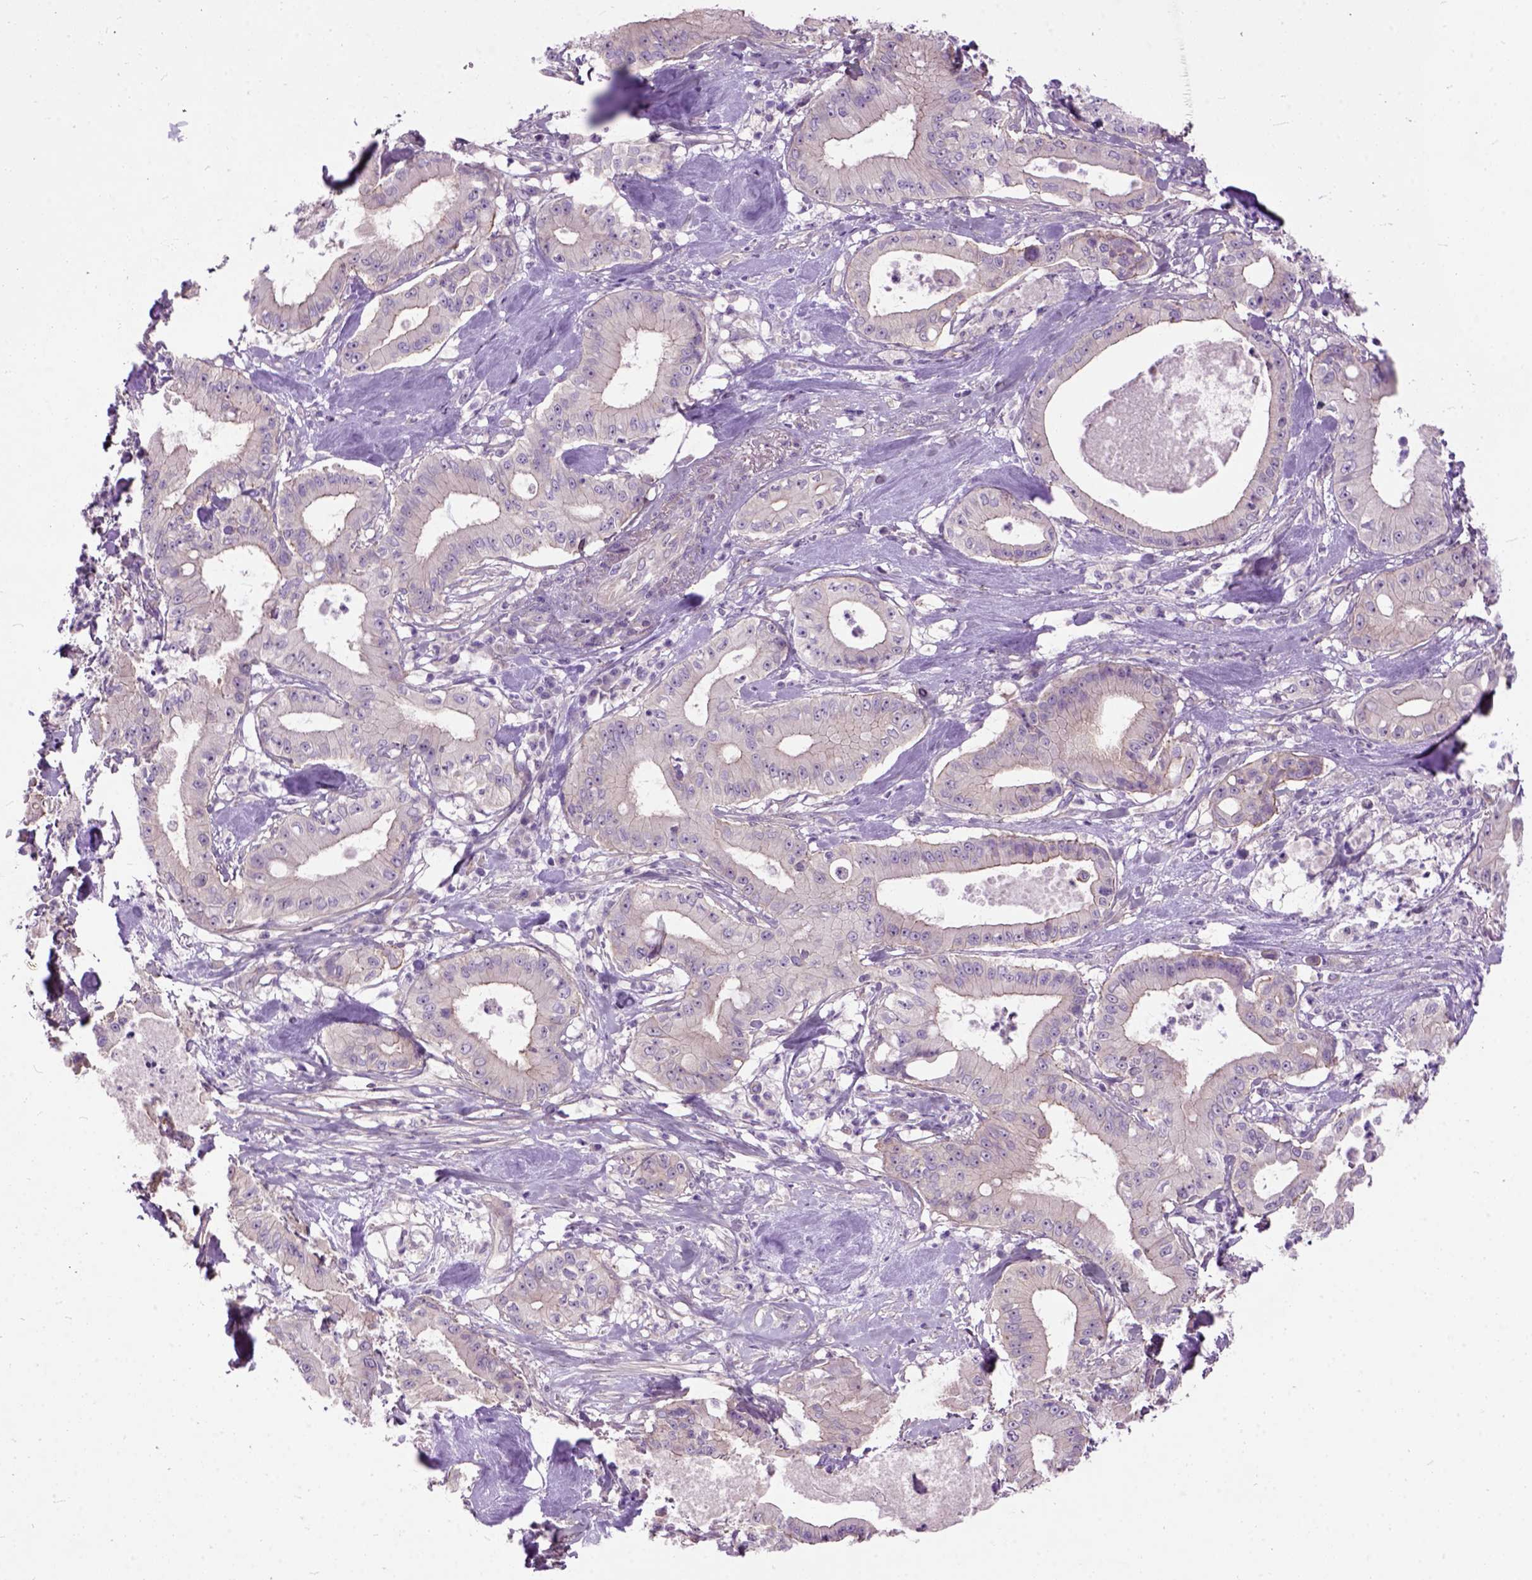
{"staining": {"intensity": "negative", "quantity": "none", "location": "none"}, "tissue": "pancreatic cancer", "cell_type": "Tumor cells", "image_type": "cancer", "snomed": [{"axis": "morphology", "description": "Adenocarcinoma, NOS"}, {"axis": "topography", "description": "Pancreas"}], "caption": "IHC of pancreatic adenocarcinoma shows no positivity in tumor cells. (DAB (3,3'-diaminobenzidine) IHC with hematoxylin counter stain).", "gene": "MAPT", "patient": {"sex": "male", "age": 71}}